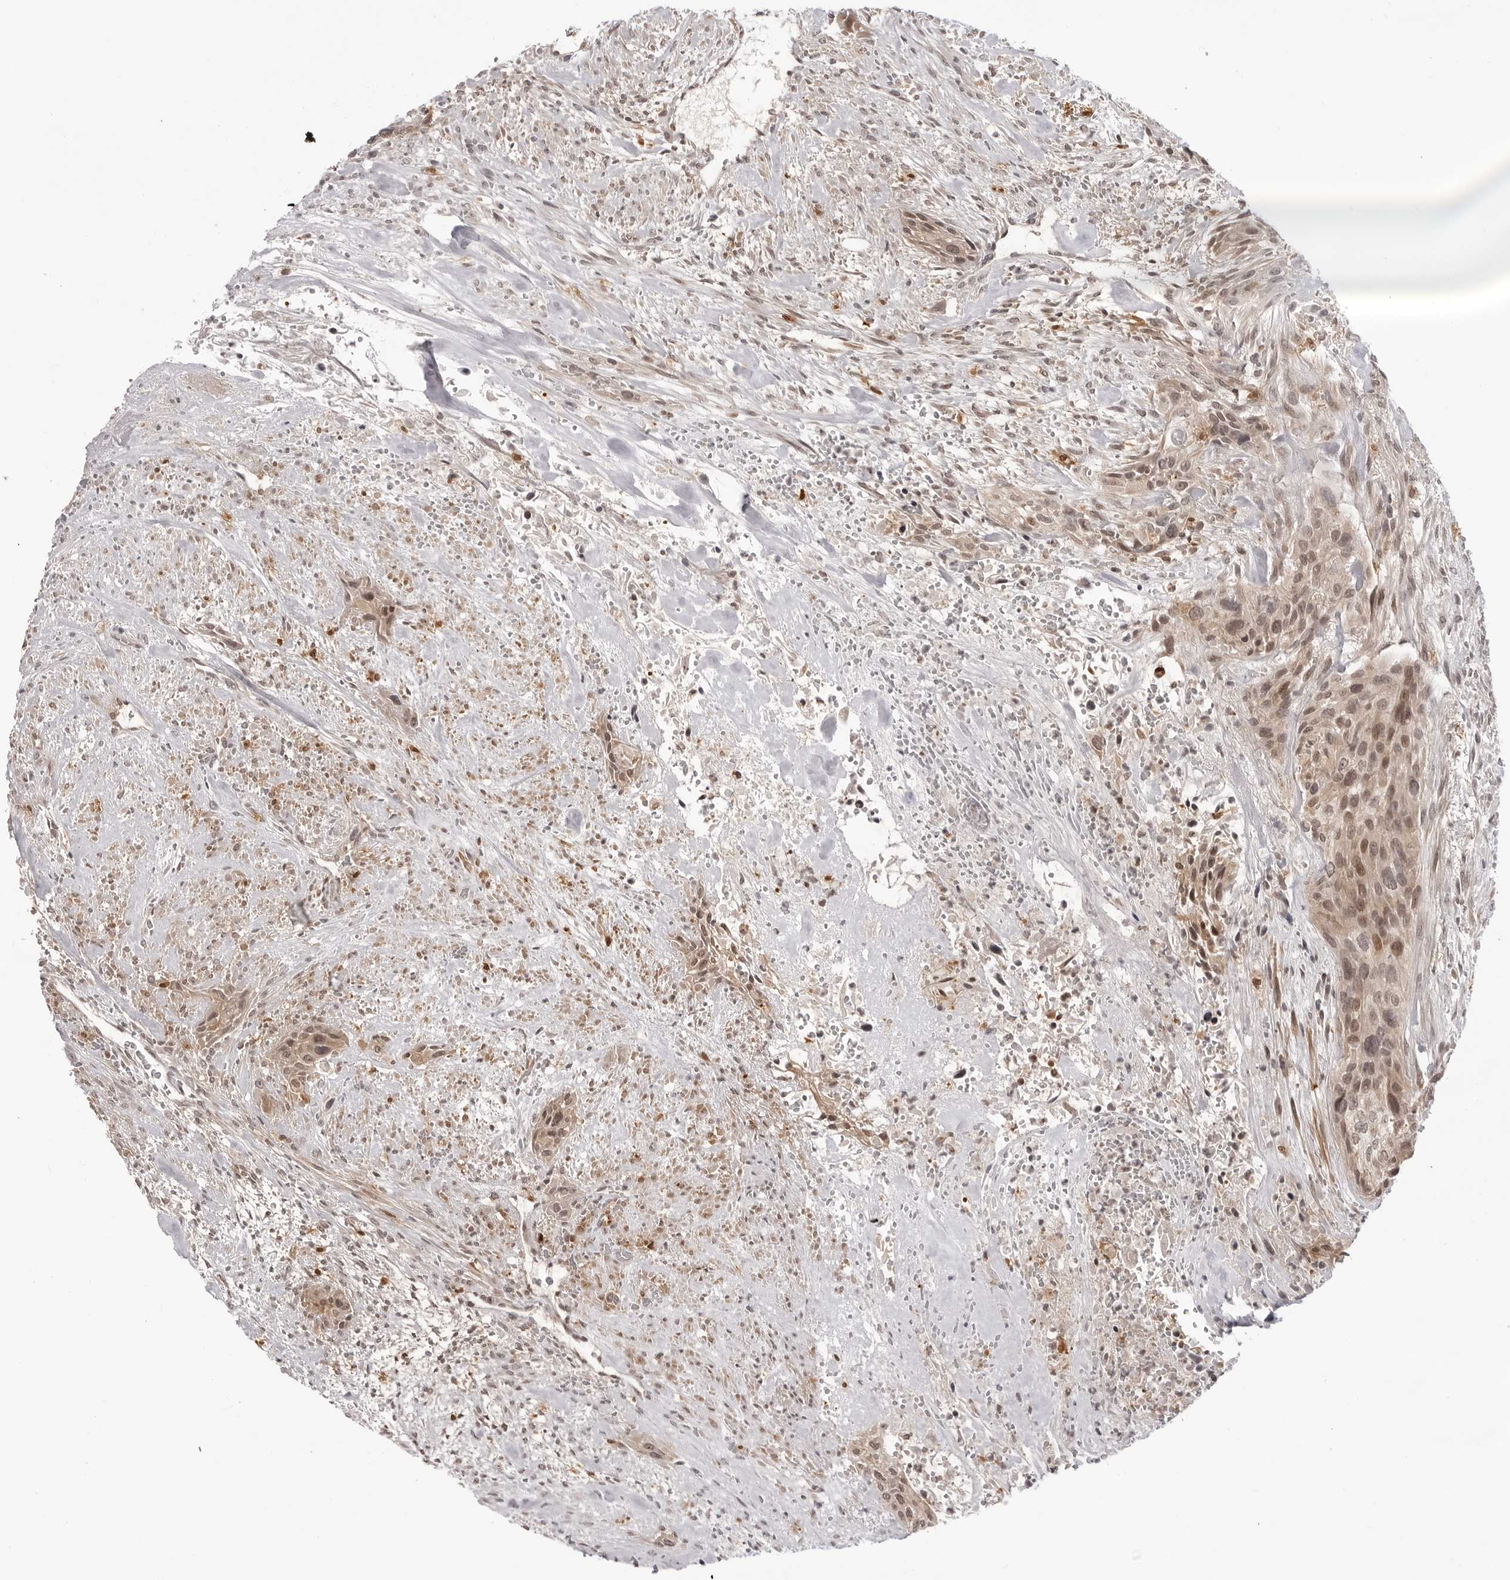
{"staining": {"intensity": "moderate", "quantity": ">75%", "location": "nuclear"}, "tissue": "urothelial cancer", "cell_type": "Tumor cells", "image_type": "cancer", "snomed": [{"axis": "morphology", "description": "Urothelial carcinoma, High grade"}, {"axis": "topography", "description": "Urinary bladder"}], "caption": "A medium amount of moderate nuclear expression is seen in about >75% of tumor cells in urothelial carcinoma (high-grade) tissue. (brown staining indicates protein expression, while blue staining denotes nuclei).", "gene": "SRGAP2", "patient": {"sex": "male", "age": 35}}